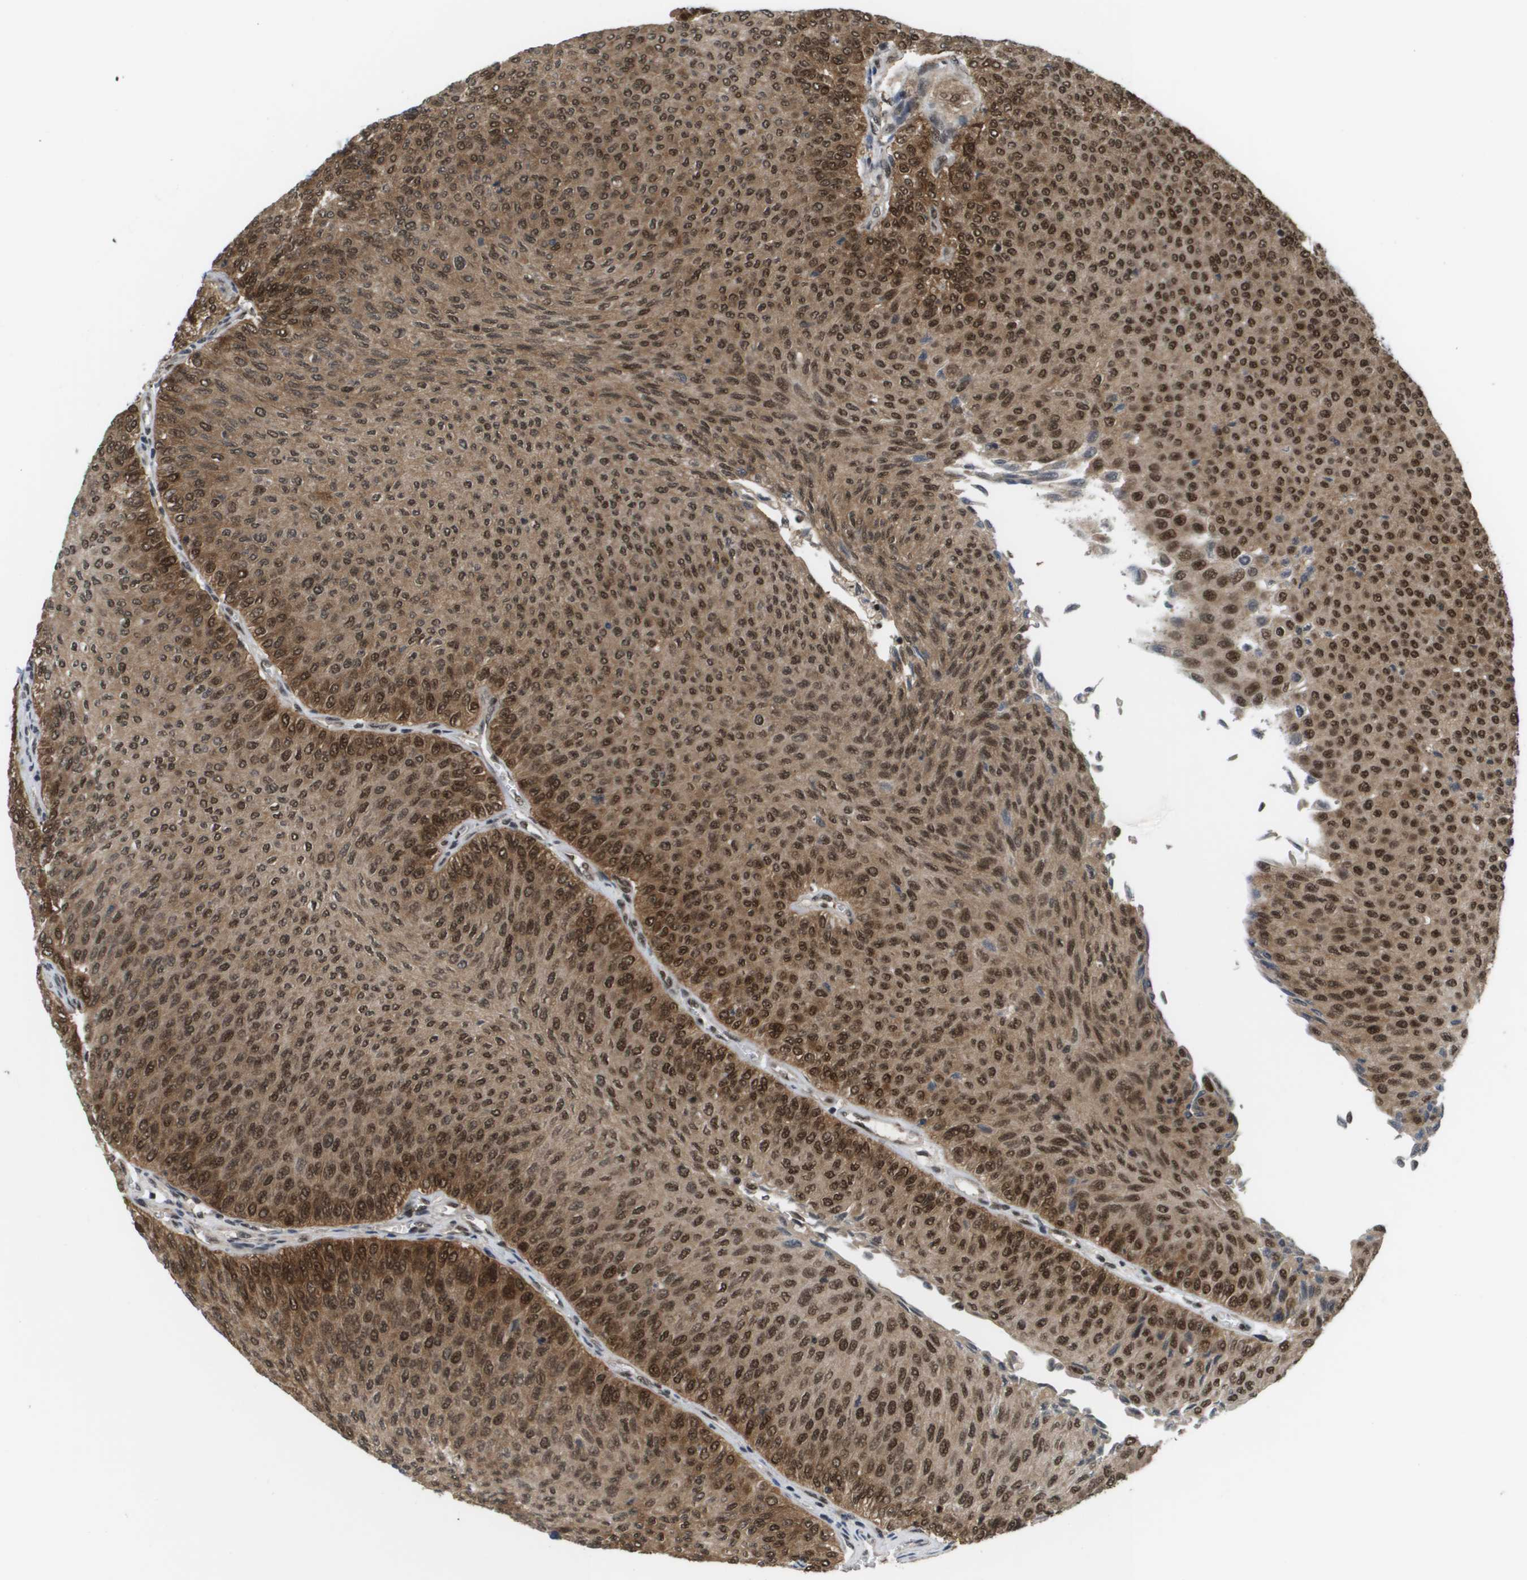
{"staining": {"intensity": "strong", "quantity": ">75%", "location": "cytoplasmic/membranous,nuclear"}, "tissue": "urothelial cancer", "cell_type": "Tumor cells", "image_type": "cancer", "snomed": [{"axis": "morphology", "description": "Urothelial carcinoma, Low grade"}, {"axis": "topography", "description": "Urinary bladder"}], "caption": "A high-resolution micrograph shows immunohistochemistry (IHC) staining of urothelial cancer, which shows strong cytoplasmic/membranous and nuclear expression in approximately >75% of tumor cells.", "gene": "PRCC", "patient": {"sex": "male", "age": 78}}